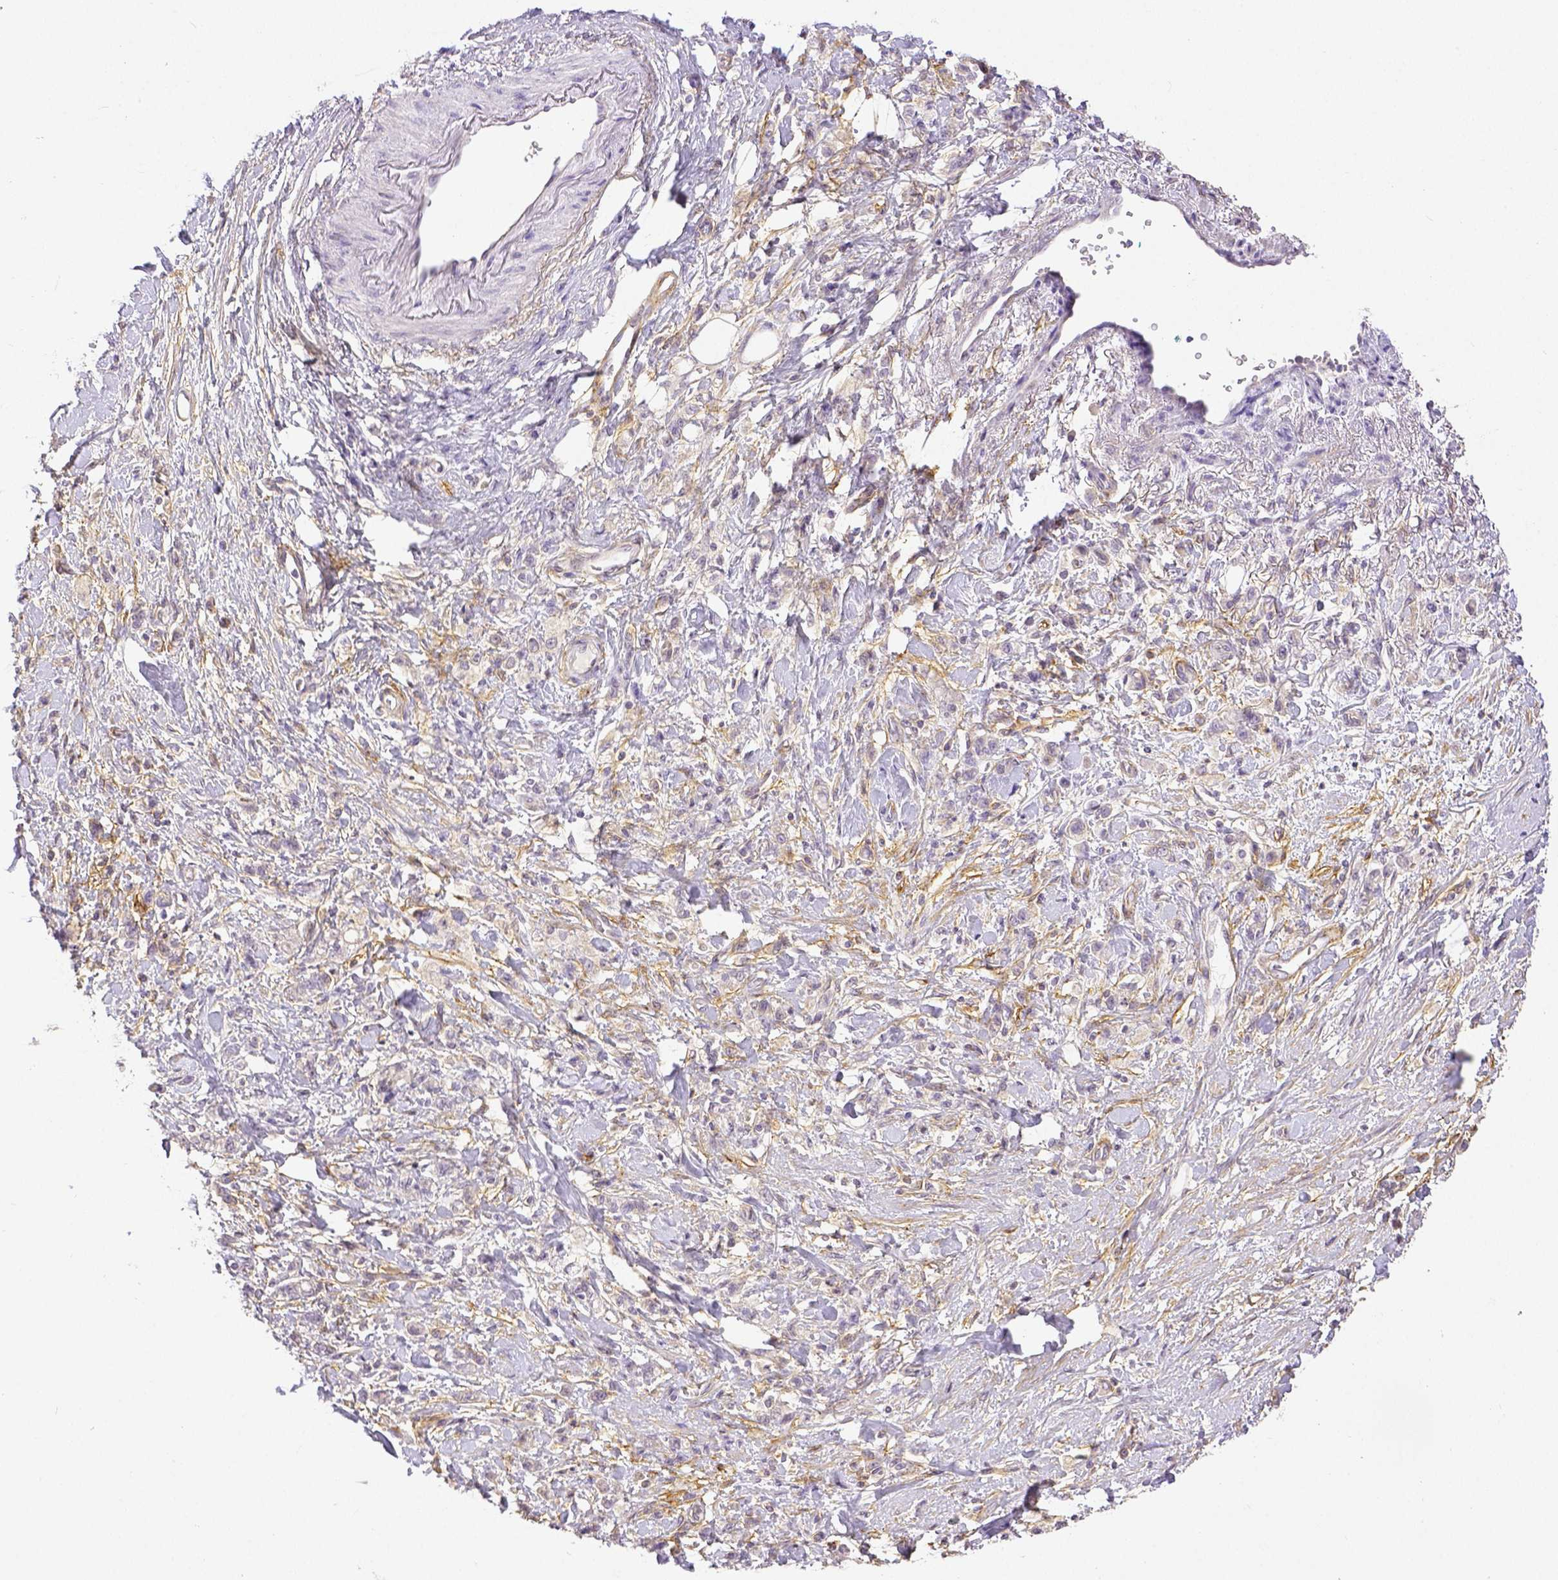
{"staining": {"intensity": "negative", "quantity": "none", "location": "none"}, "tissue": "stomach cancer", "cell_type": "Tumor cells", "image_type": "cancer", "snomed": [{"axis": "morphology", "description": "Adenocarcinoma, NOS"}, {"axis": "topography", "description": "Stomach"}], "caption": "IHC of human stomach cancer exhibits no positivity in tumor cells. (Stains: DAB (3,3'-diaminobenzidine) immunohistochemistry (IHC) with hematoxylin counter stain, Microscopy: brightfield microscopy at high magnification).", "gene": "THY1", "patient": {"sex": "male", "age": 77}}